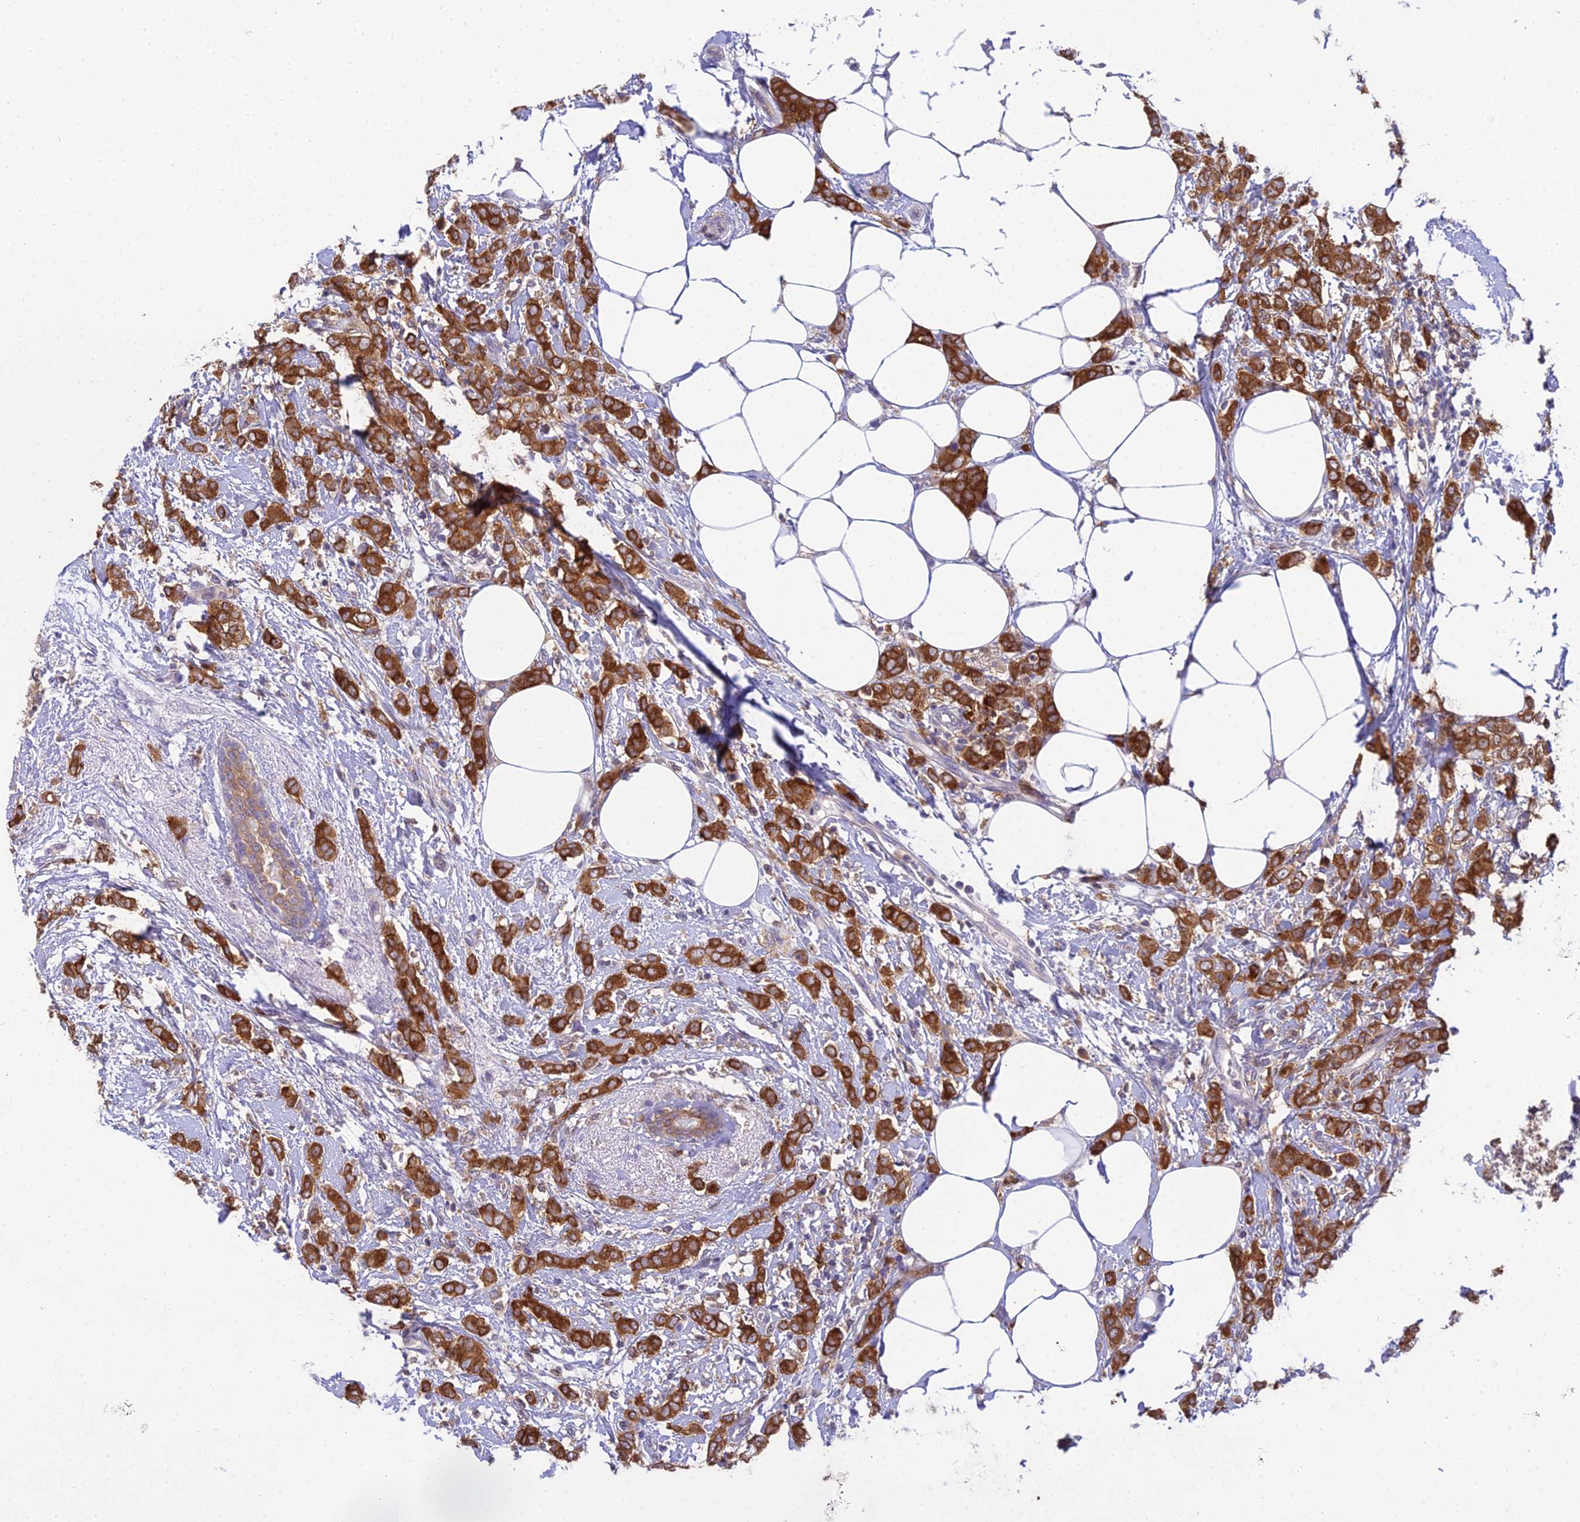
{"staining": {"intensity": "strong", "quantity": ">75%", "location": "cytoplasmic/membranous"}, "tissue": "breast cancer", "cell_type": "Tumor cells", "image_type": "cancer", "snomed": [{"axis": "morphology", "description": "Duct carcinoma"}, {"axis": "topography", "description": "Breast"}], "caption": "This image reveals immunohistochemistry staining of human breast cancer (invasive ductal carcinoma), with high strong cytoplasmic/membranous staining in approximately >75% of tumor cells.", "gene": "UBE2G1", "patient": {"sex": "female", "age": 72}}